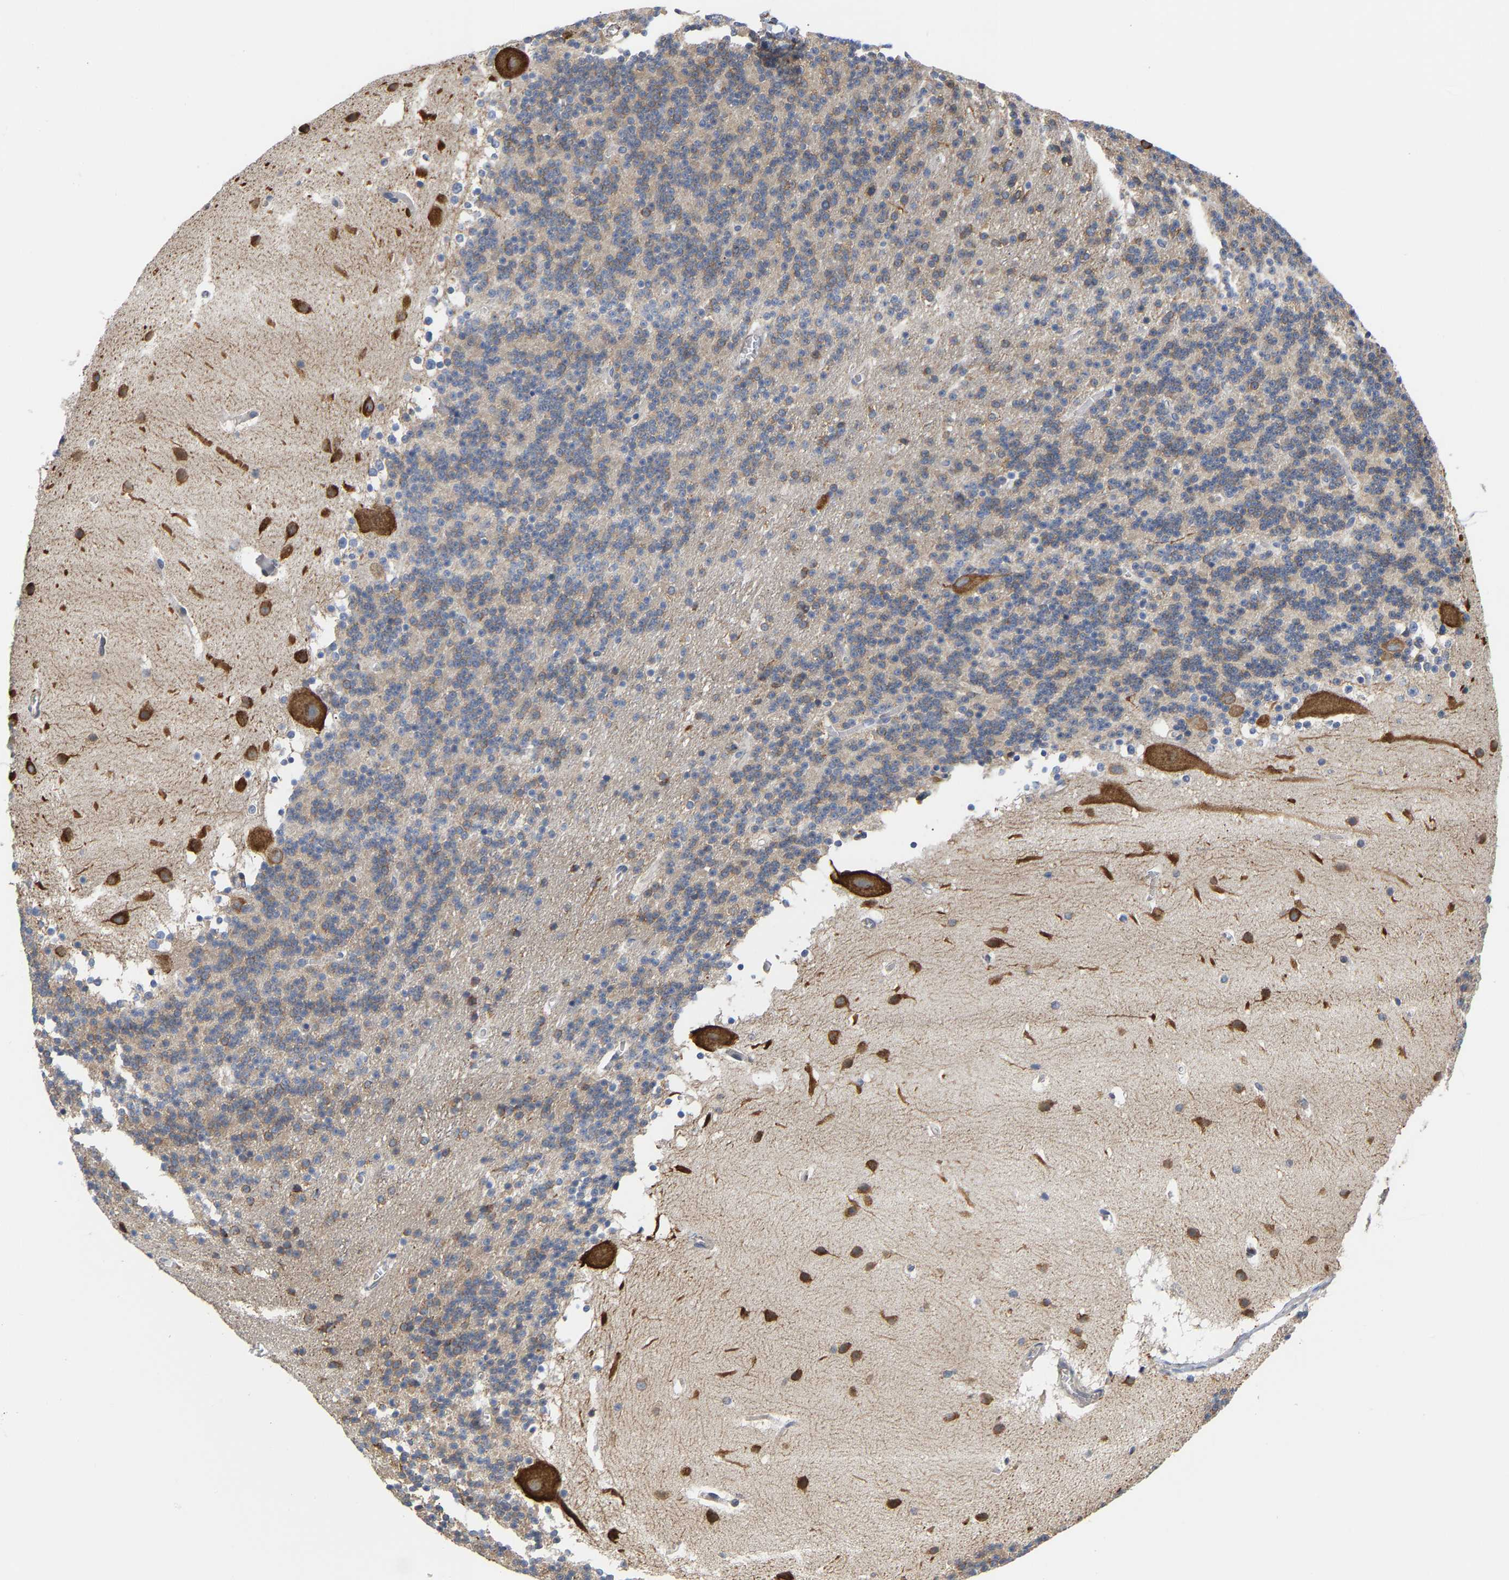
{"staining": {"intensity": "weak", "quantity": ">75%", "location": "cytoplasmic/membranous"}, "tissue": "cerebellum", "cell_type": "Cells in granular layer", "image_type": "normal", "snomed": [{"axis": "morphology", "description": "Normal tissue, NOS"}, {"axis": "topography", "description": "Cerebellum"}], "caption": "Immunohistochemical staining of normal human cerebellum shows weak cytoplasmic/membranous protein positivity in approximately >75% of cells in granular layer. The staining was performed using DAB (3,3'-diaminobenzidine), with brown indicating positive protein expression. Nuclei are stained blue with hematoxylin.", "gene": "ARAP1", "patient": {"sex": "male", "age": 45}}